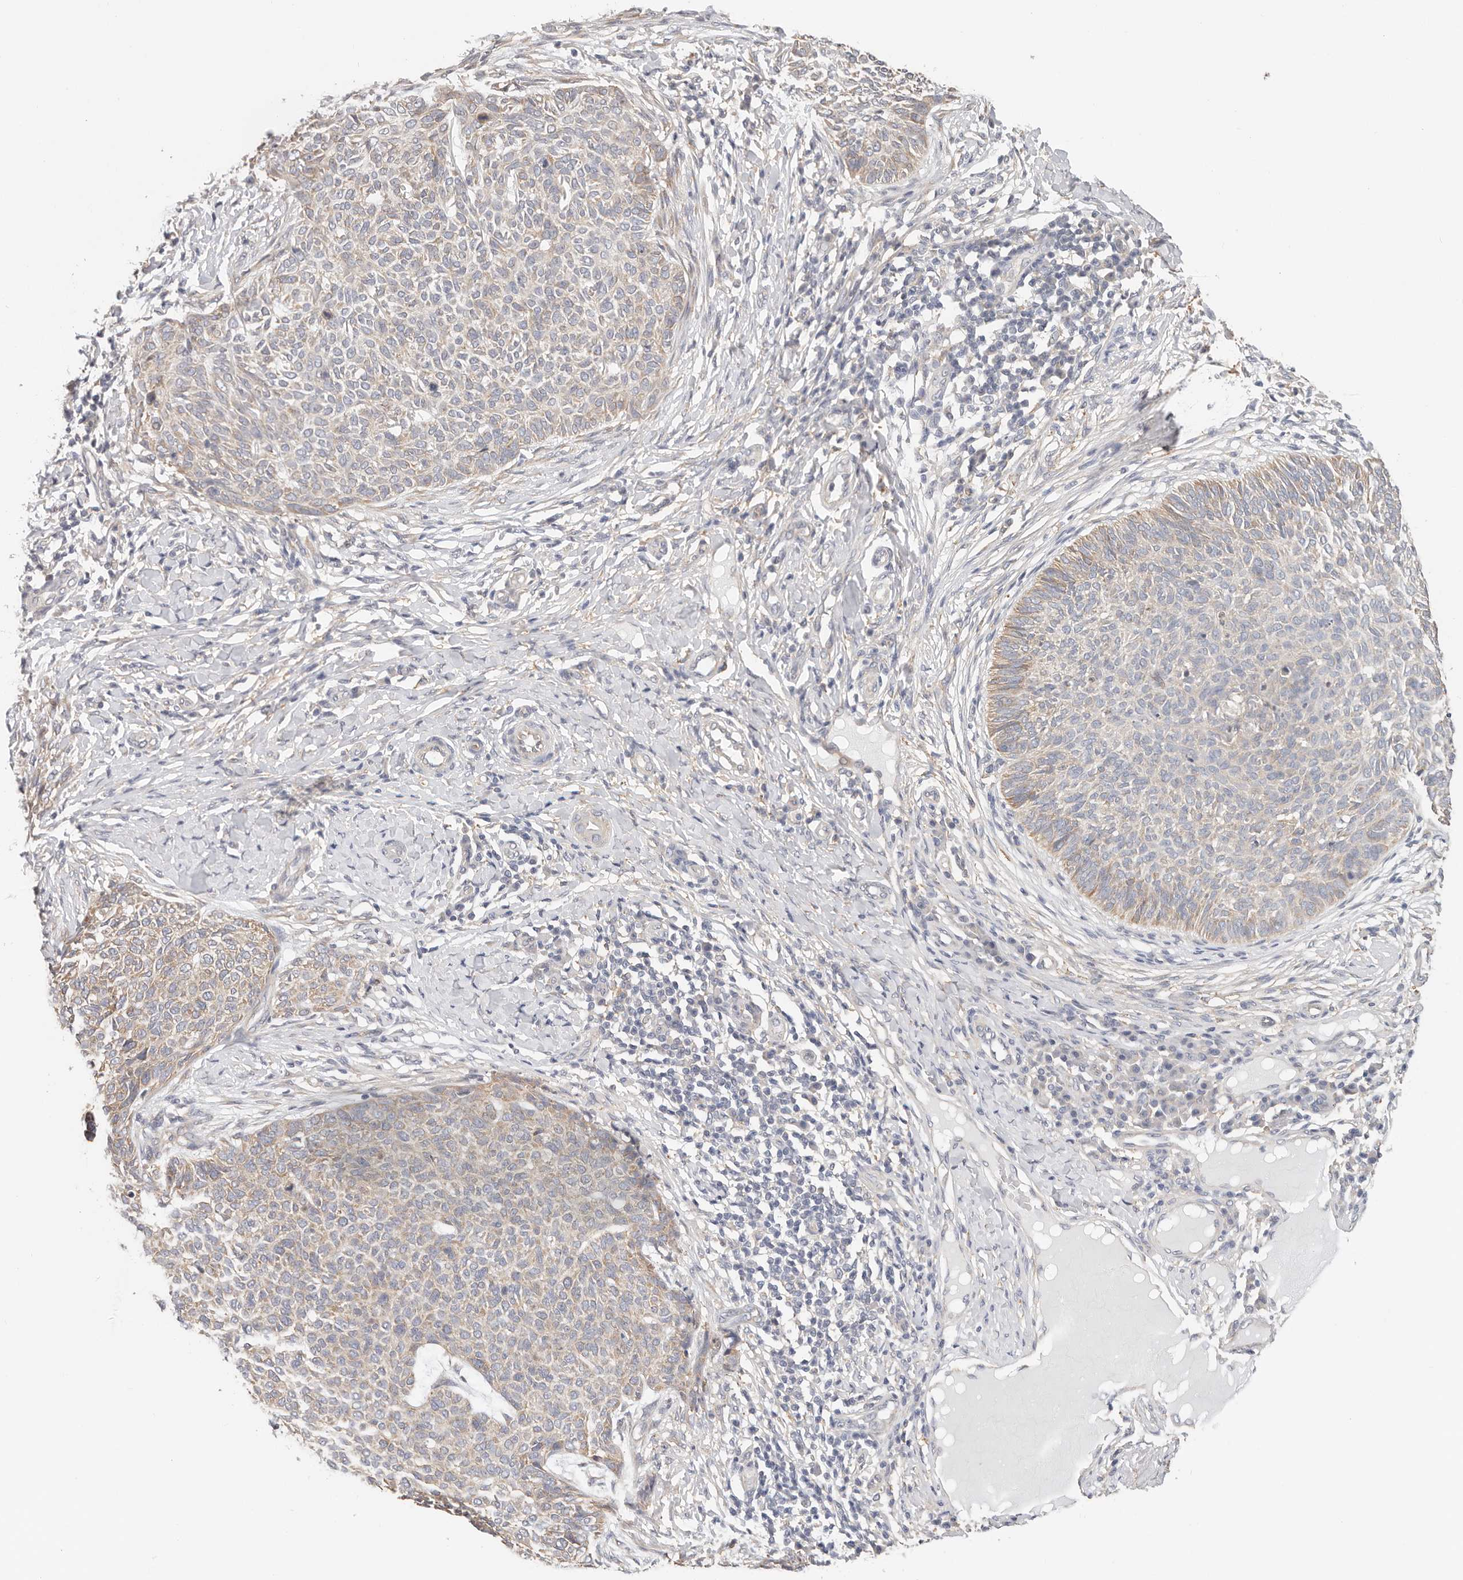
{"staining": {"intensity": "weak", "quantity": "25%-75%", "location": "cytoplasmic/membranous"}, "tissue": "skin cancer", "cell_type": "Tumor cells", "image_type": "cancer", "snomed": [{"axis": "morphology", "description": "Normal tissue, NOS"}, {"axis": "morphology", "description": "Basal cell carcinoma"}, {"axis": "topography", "description": "Skin"}], "caption": "A brown stain shows weak cytoplasmic/membranous expression of a protein in skin cancer tumor cells.", "gene": "AFDN", "patient": {"sex": "male", "age": 50}}